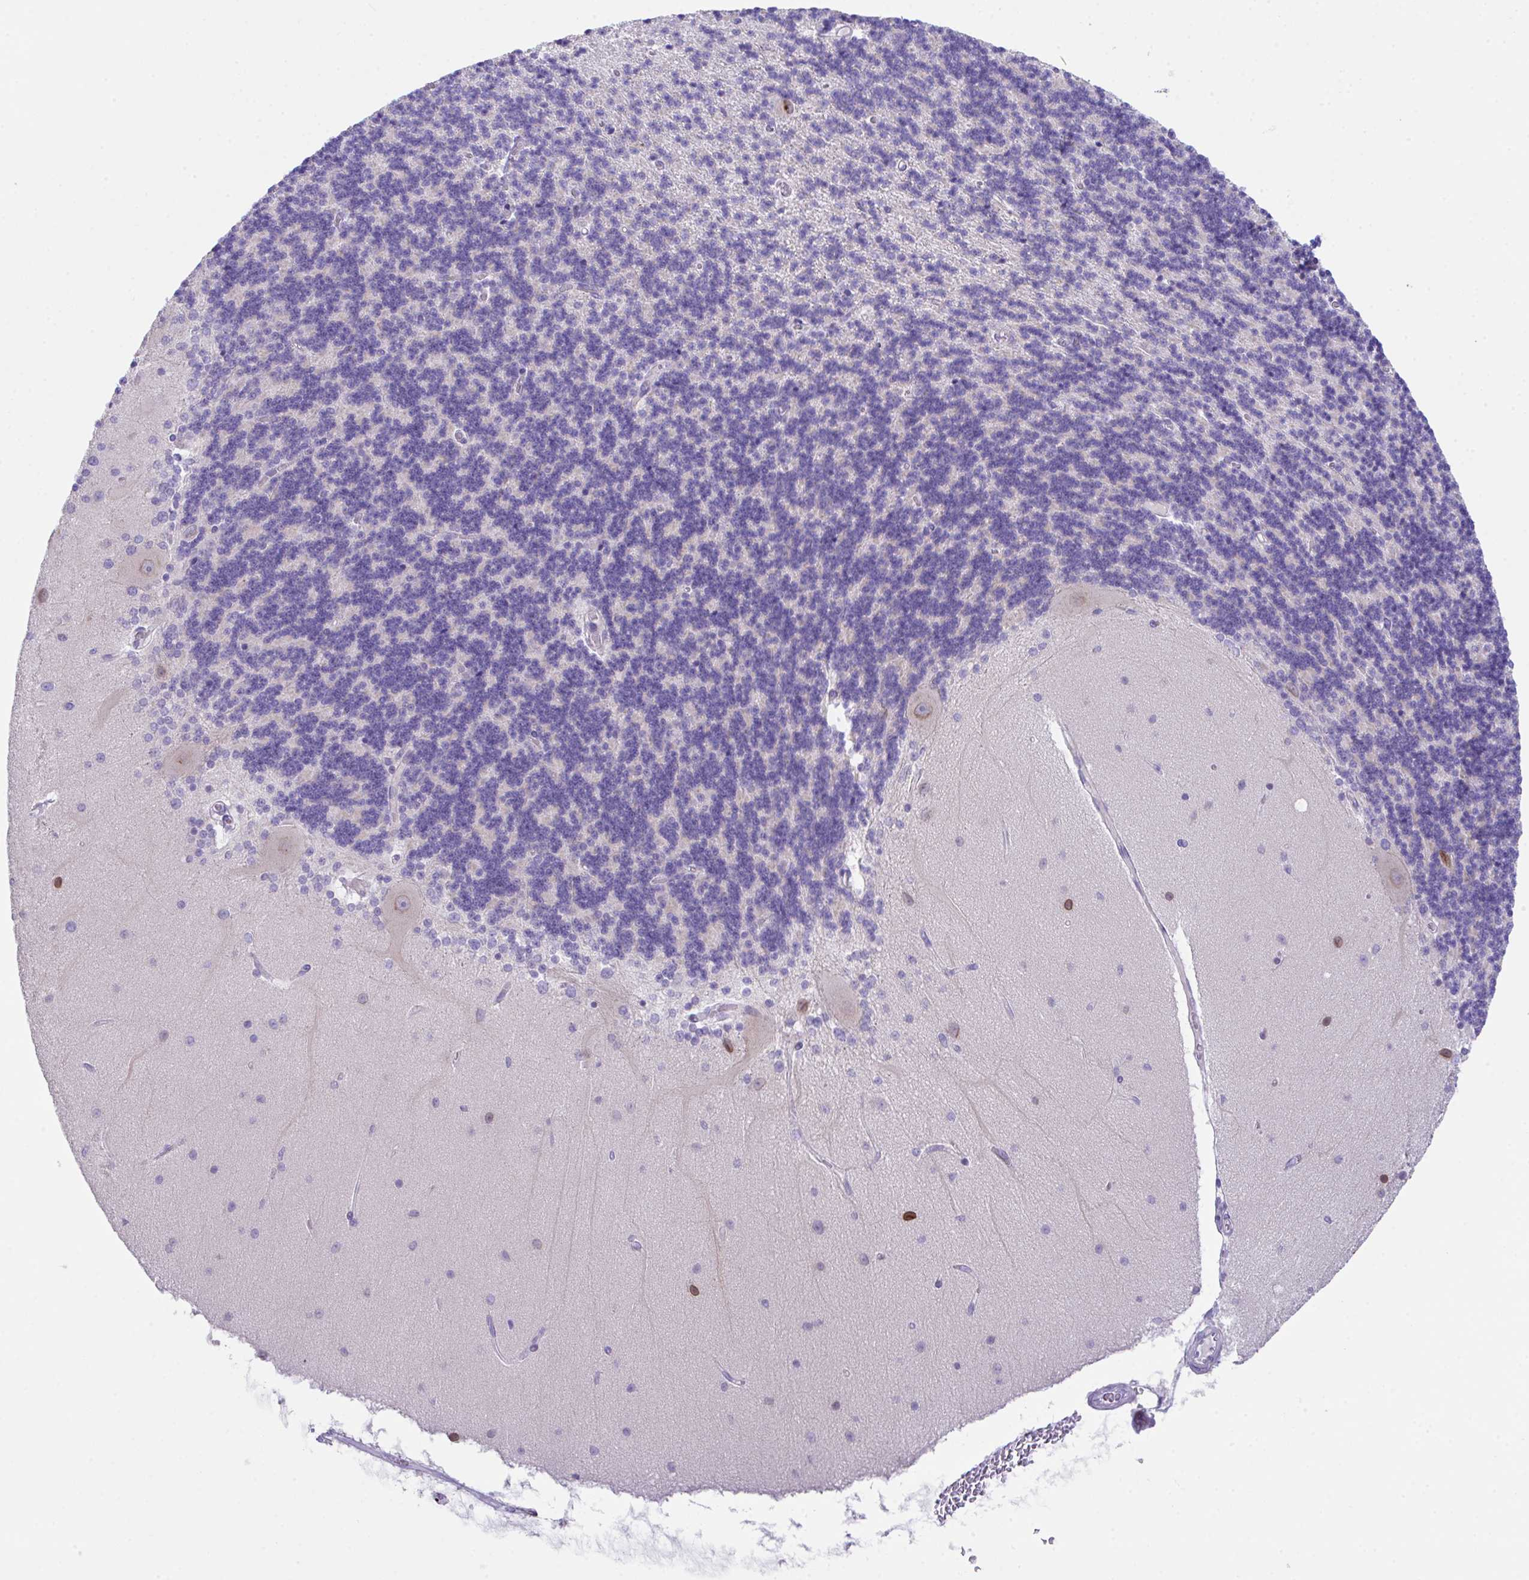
{"staining": {"intensity": "negative", "quantity": "none", "location": "none"}, "tissue": "cerebellum", "cell_type": "Cells in granular layer", "image_type": "normal", "snomed": [{"axis": "morphology", "description": "Normal tissue, NOS"}, {"axis": "topography", "description": "Cerebellum"}], "caption": "Immunohistochemical staining of normal human cerebellum shows no significant positivity in cells in granular layer.", "gene": "SLC16A6", "patient": {"sex": "female", "age": 54}}